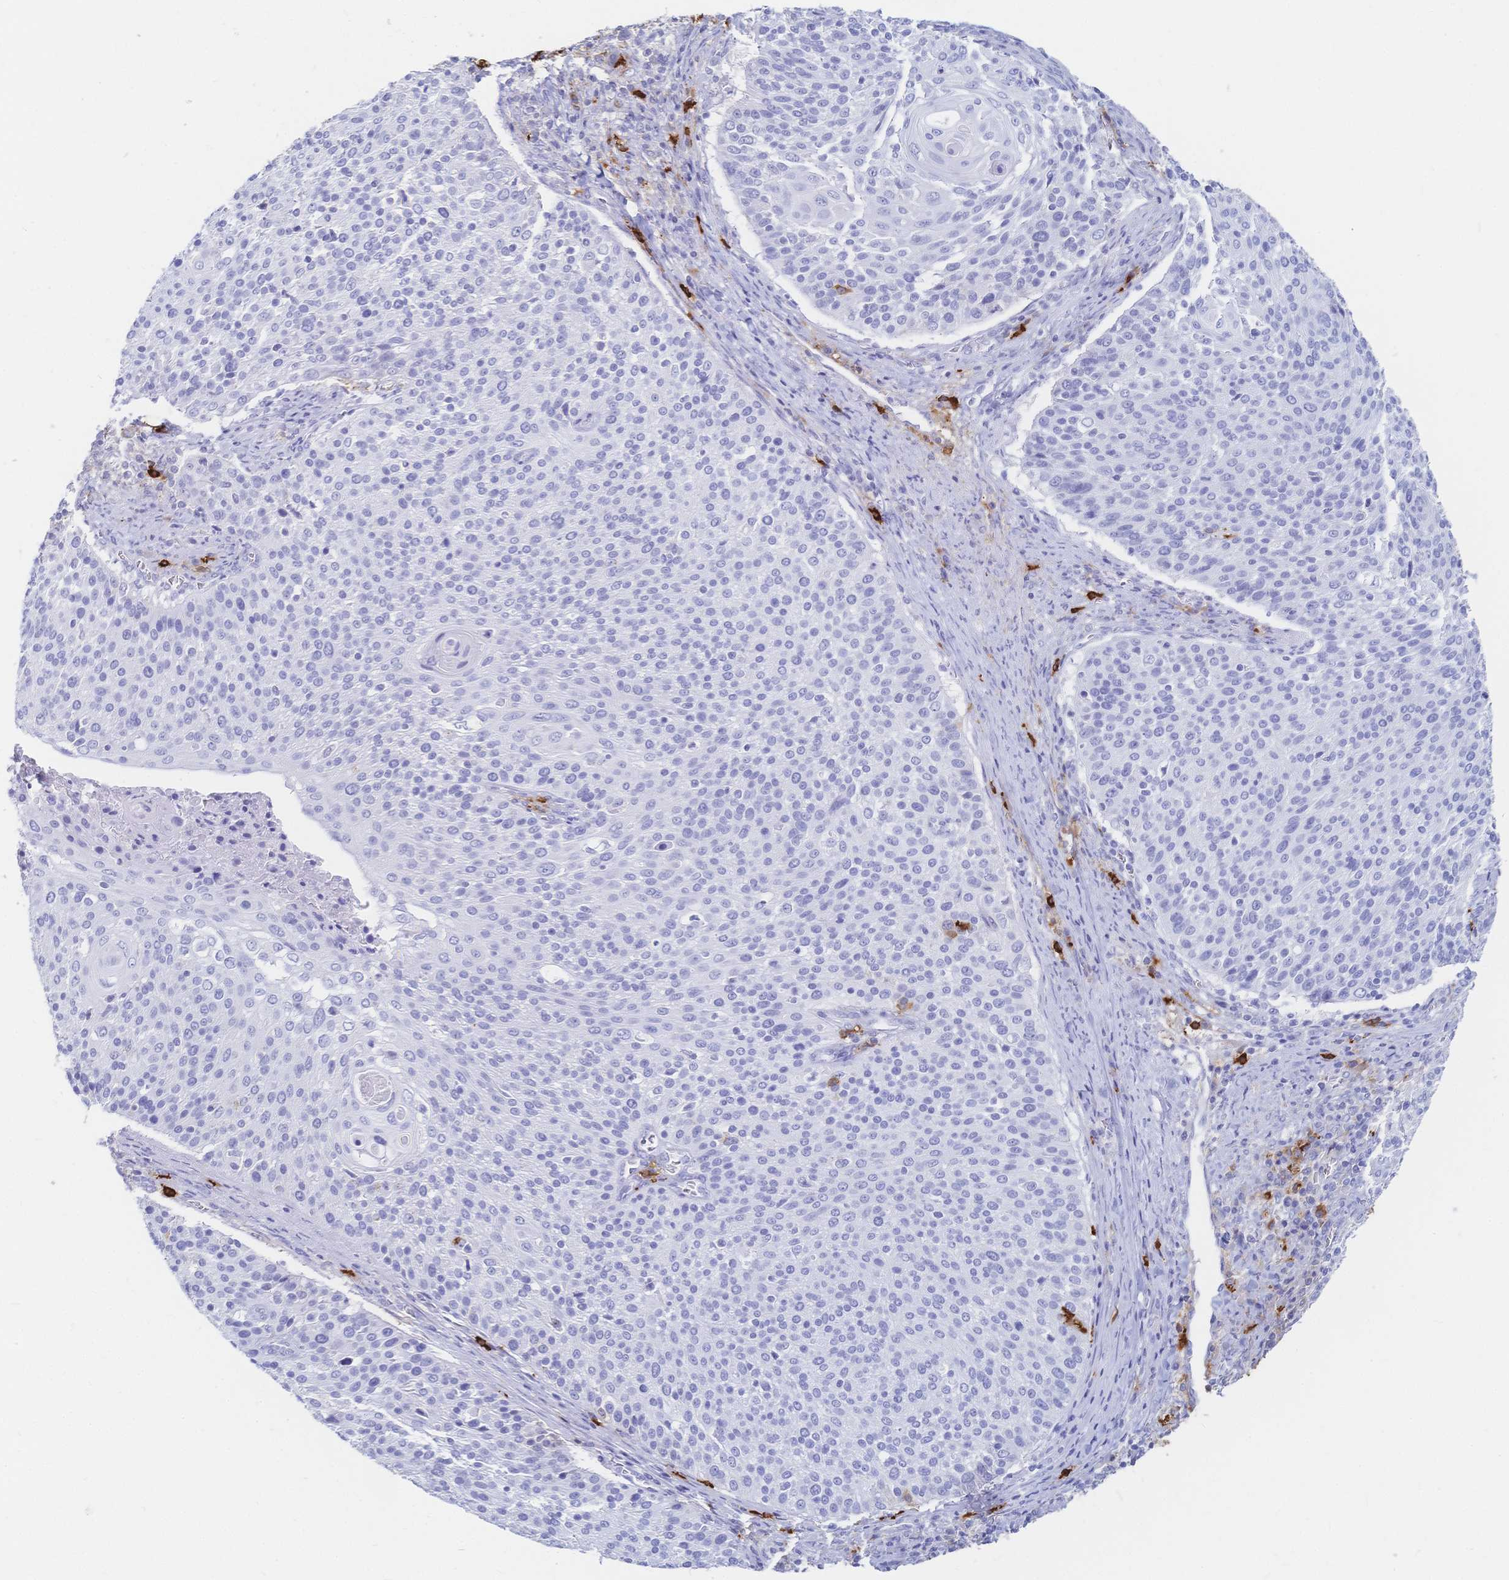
{"staining": {"intensity": "negative", "quantity": "none", "location": "none"}, "tissue": "cervical cancer", "cell_type": "Tumor cells", "image_type": "cancer", "snomed": [{"axis": "morphology", "description": "Squamous cell carcinoma, NOS"}, {"axis": "topography", "description": "Cervix"}], "caption": "A high-resolution histopathology image shows immunohistochemistry (IHC) staining of cervical squamous cell carcinoma, which shows no significant expression in tumor cells. (DAB immunohistochemistry, high magnification).", "gene": "IL2RB", "patient": {"sex": "female", "age": 31}}